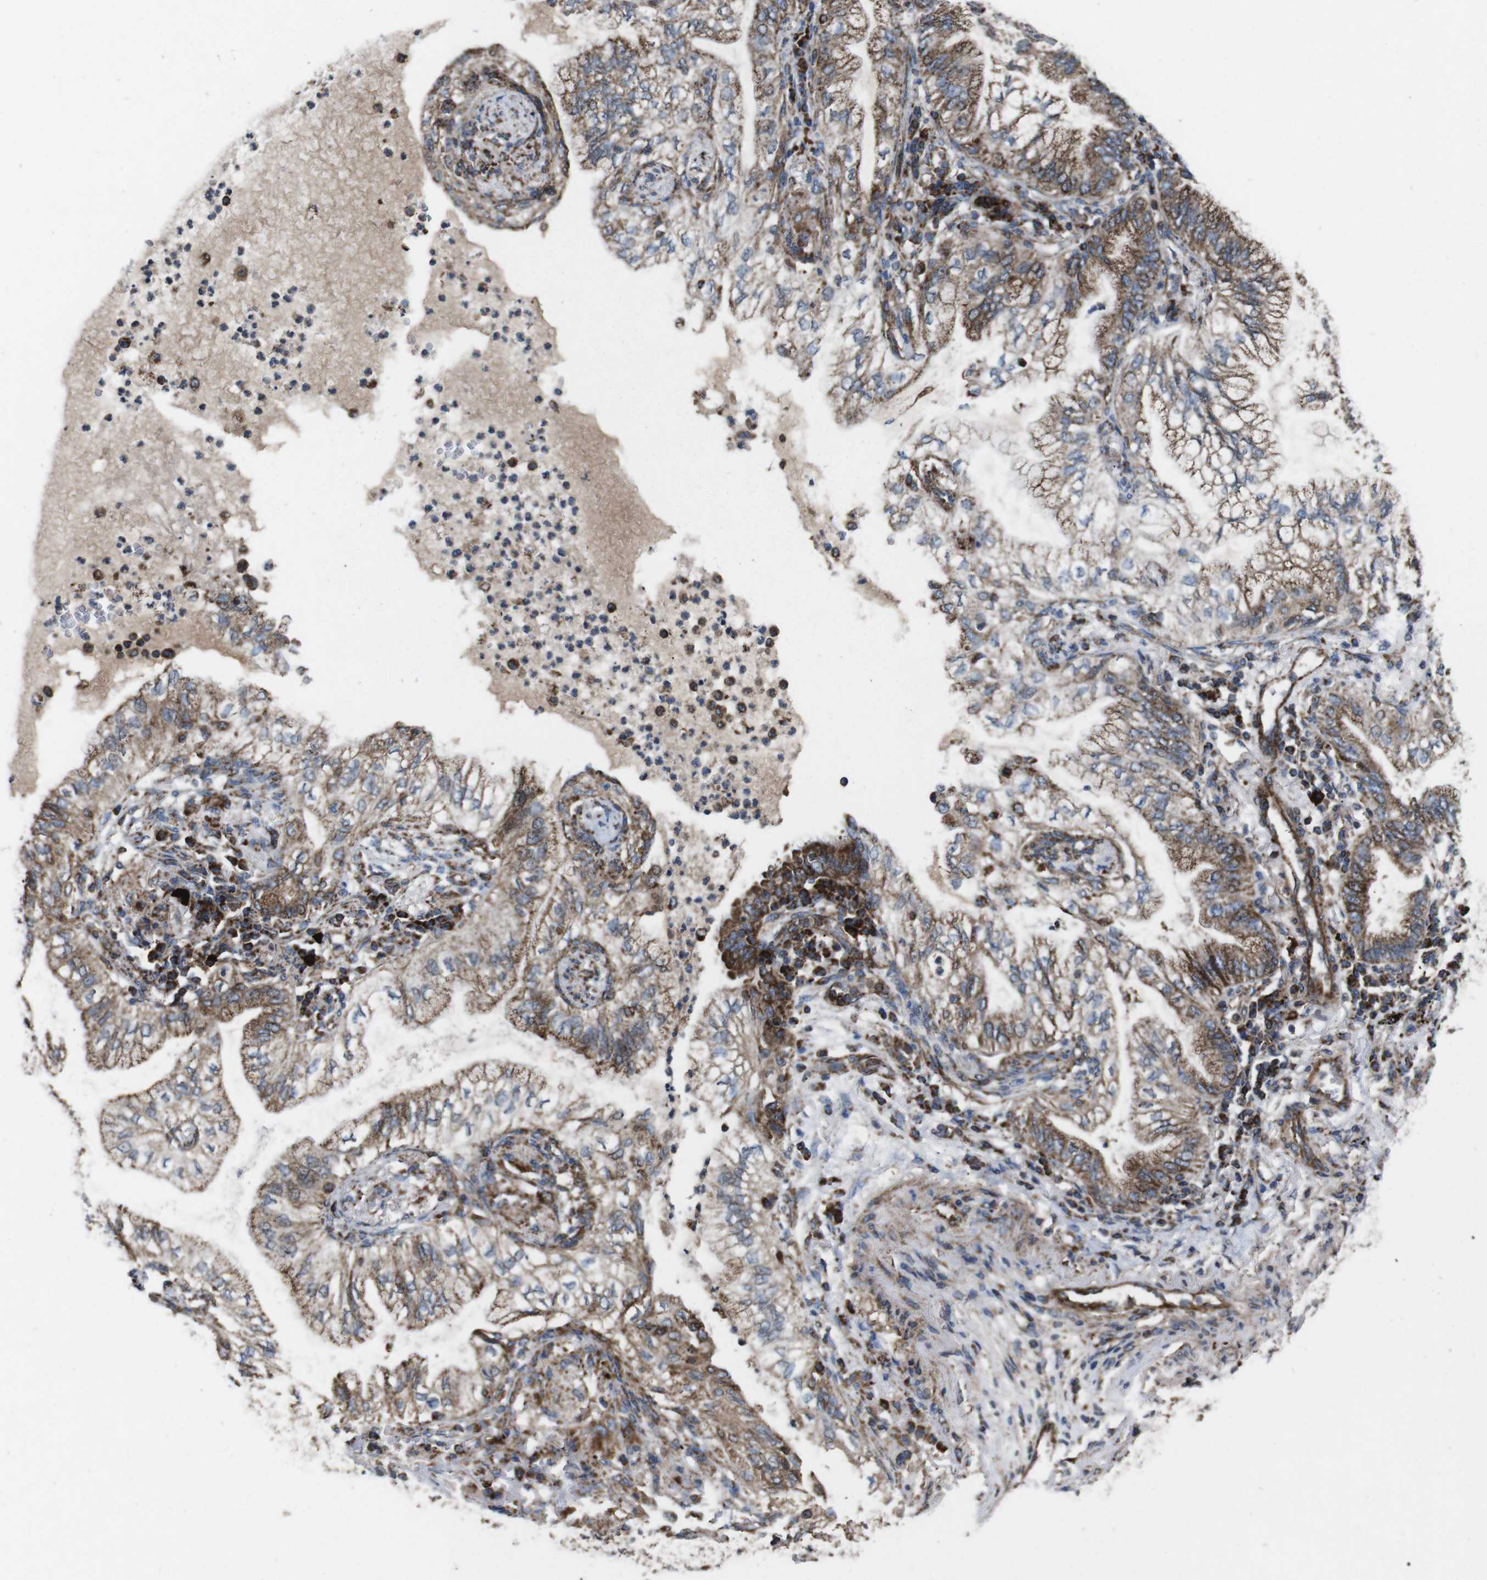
{"staining": {"intensity": "moderate", "quantity": ">75%", "location": "cytoplasmic/membranous"}, "tissue": "lung cancer", "cell_type": "Tumor cells", "image_type": "cancer", "snomed": [{"axis": "morphology", "description": "Normal tissue, NOS"}, {"axis": "morphology", "description": "Adenocarcinoma, NOS"}, {"axis": "topography", "description": "Bronchus"}, {"axis": "topography", "description": "Lung"}], "caption": "About >75% of tumor cells in human lung cancer (adenocarcinoma) demonstrate moderate cytoplasmic/membranous protein staining as visualized by brown immunohistochemical staining.", "gene": "HK1", "patient": {"sex": "female", "age": 70}}